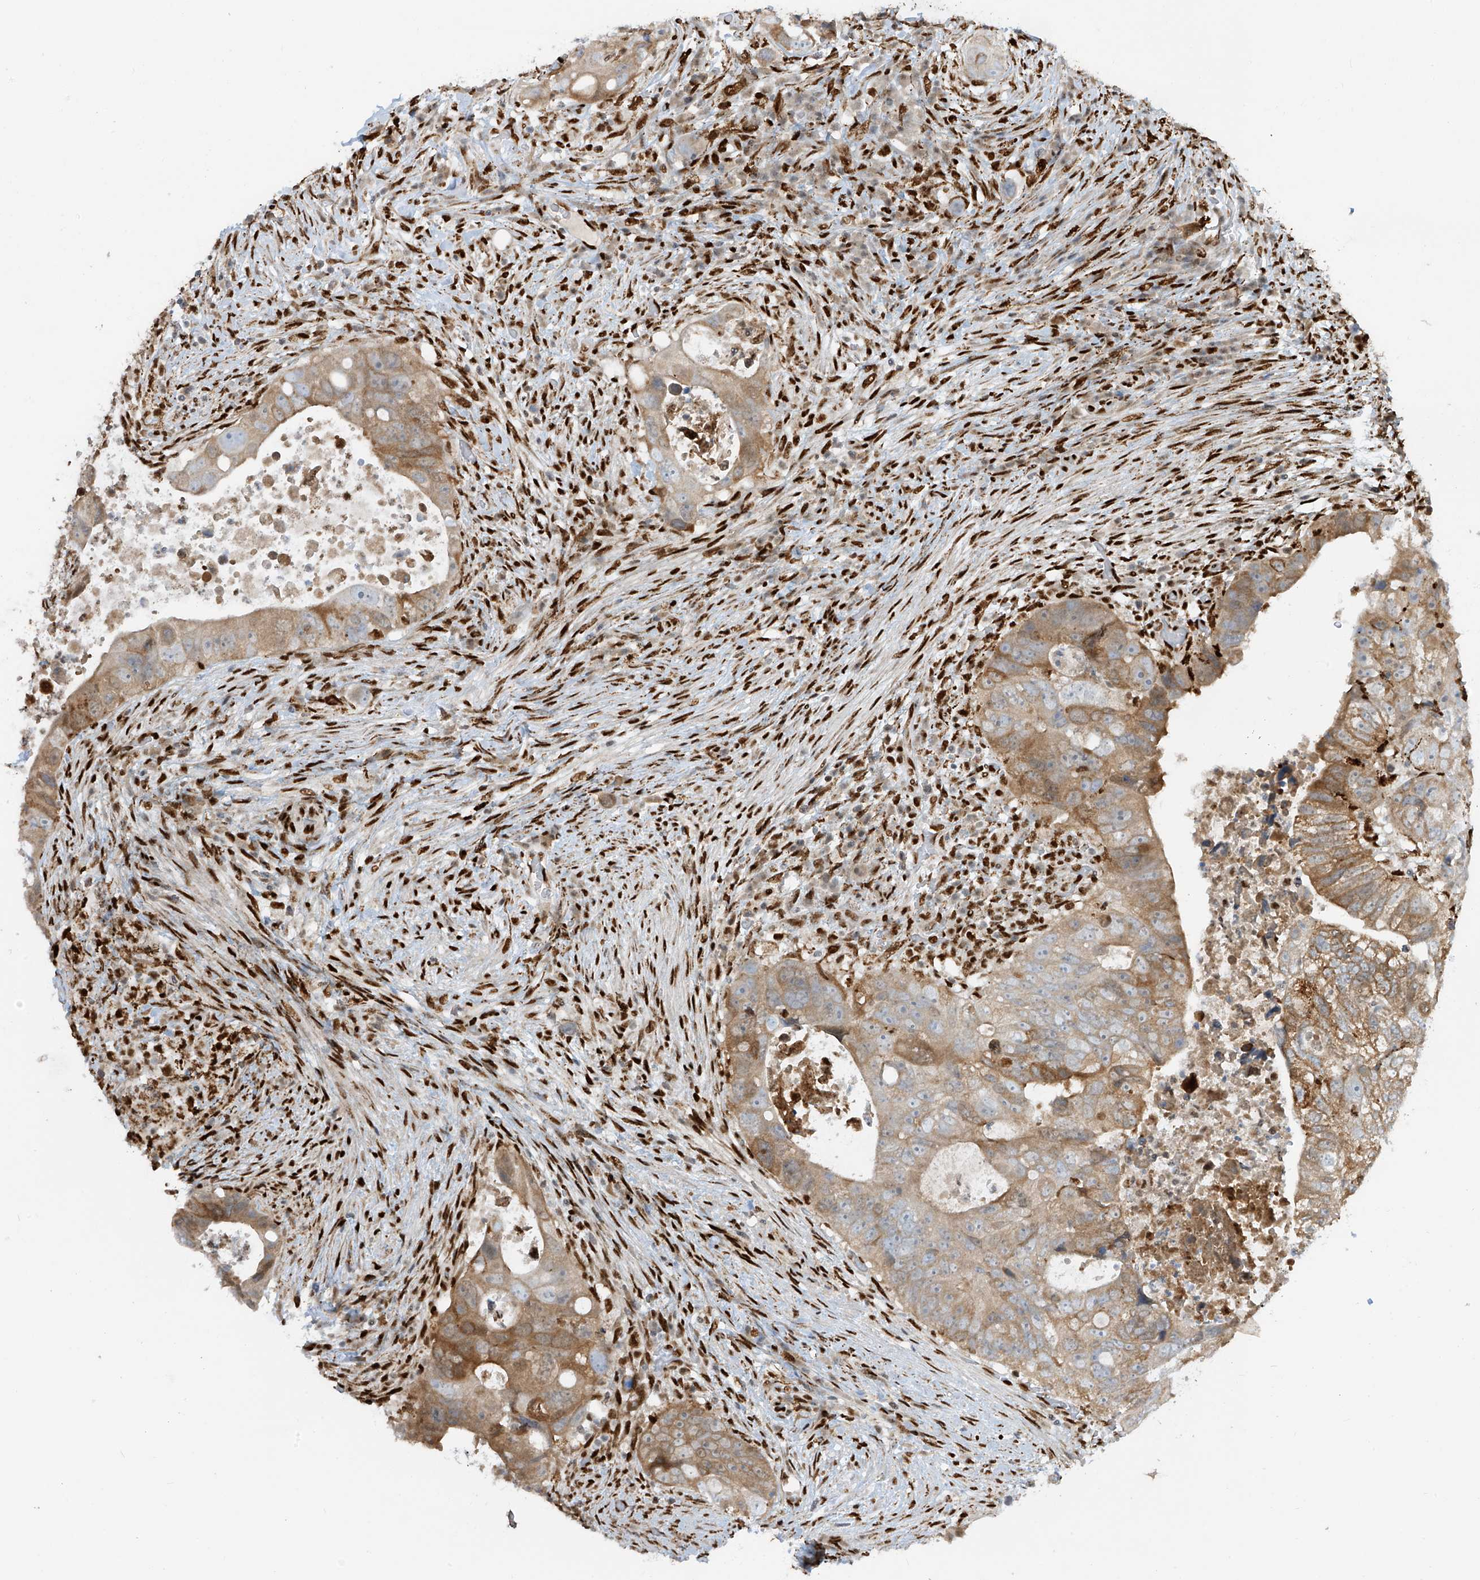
{"staining": {"intensity": "moderate", "quantity": ">75%", "location": "cytoplasmic/membranous"}, "tissue": "colorectal cancer", "cell_type": "Tumor cells", "image_type": "cancer", "snomed": [{"axis": "morphology", "description": "Adenocarcinoma, NOS"}, {"axis": "topography", "description": "Rectum"}], "caption": "A brown stain shows moderate cytoplasmic/membranous positivity of a protein in human adenocarcinoma (colorectal) tumor cells. (DAB (3,3'-diaminobenzidine) IHC, brown staining for protein, blue staining for nuclei).", "gene": "PM20D2", "patient": {"sex": "male", "age": 59}}